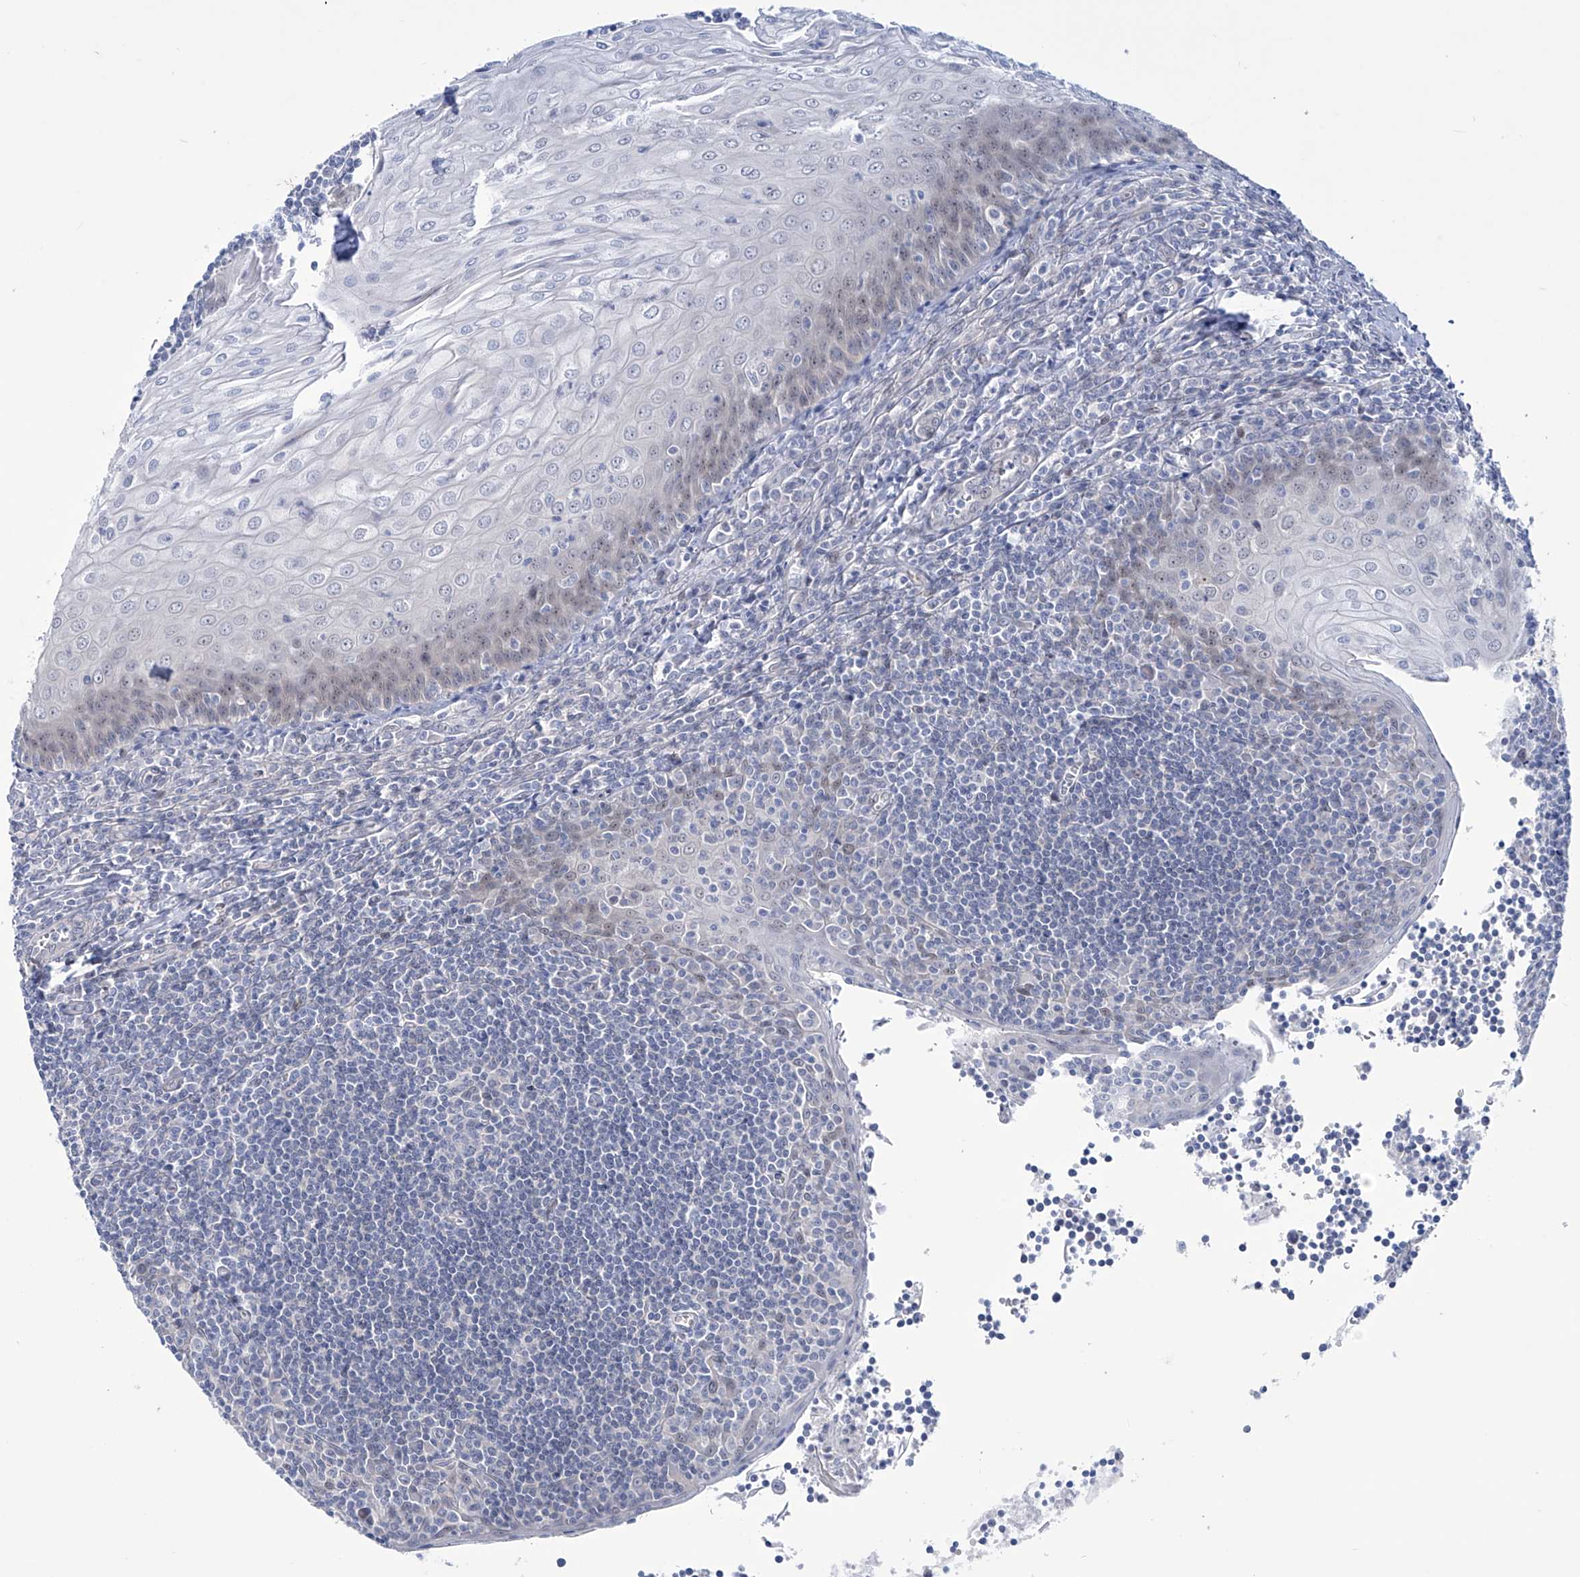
{"staining": {"intensity": "negative", "quantity": "none", "location": "none"}, "tissue": "tonsil", "cell_type": "Germinal center cells", "image_type": "normal", "snomed": [{"axis": "morphology", "description": "Normal tissue, NOS"}, {"axis": "topography", "description": "Tonsil"}], "caption": "A high-resolution photomicrograph shows immunohistochemistry (IHC) staining of normal tonsil, which demonstrates no significant expression in germinal center cells.", "gene": "TRIM60", "patient": {"sex": "male", "age": 27}}